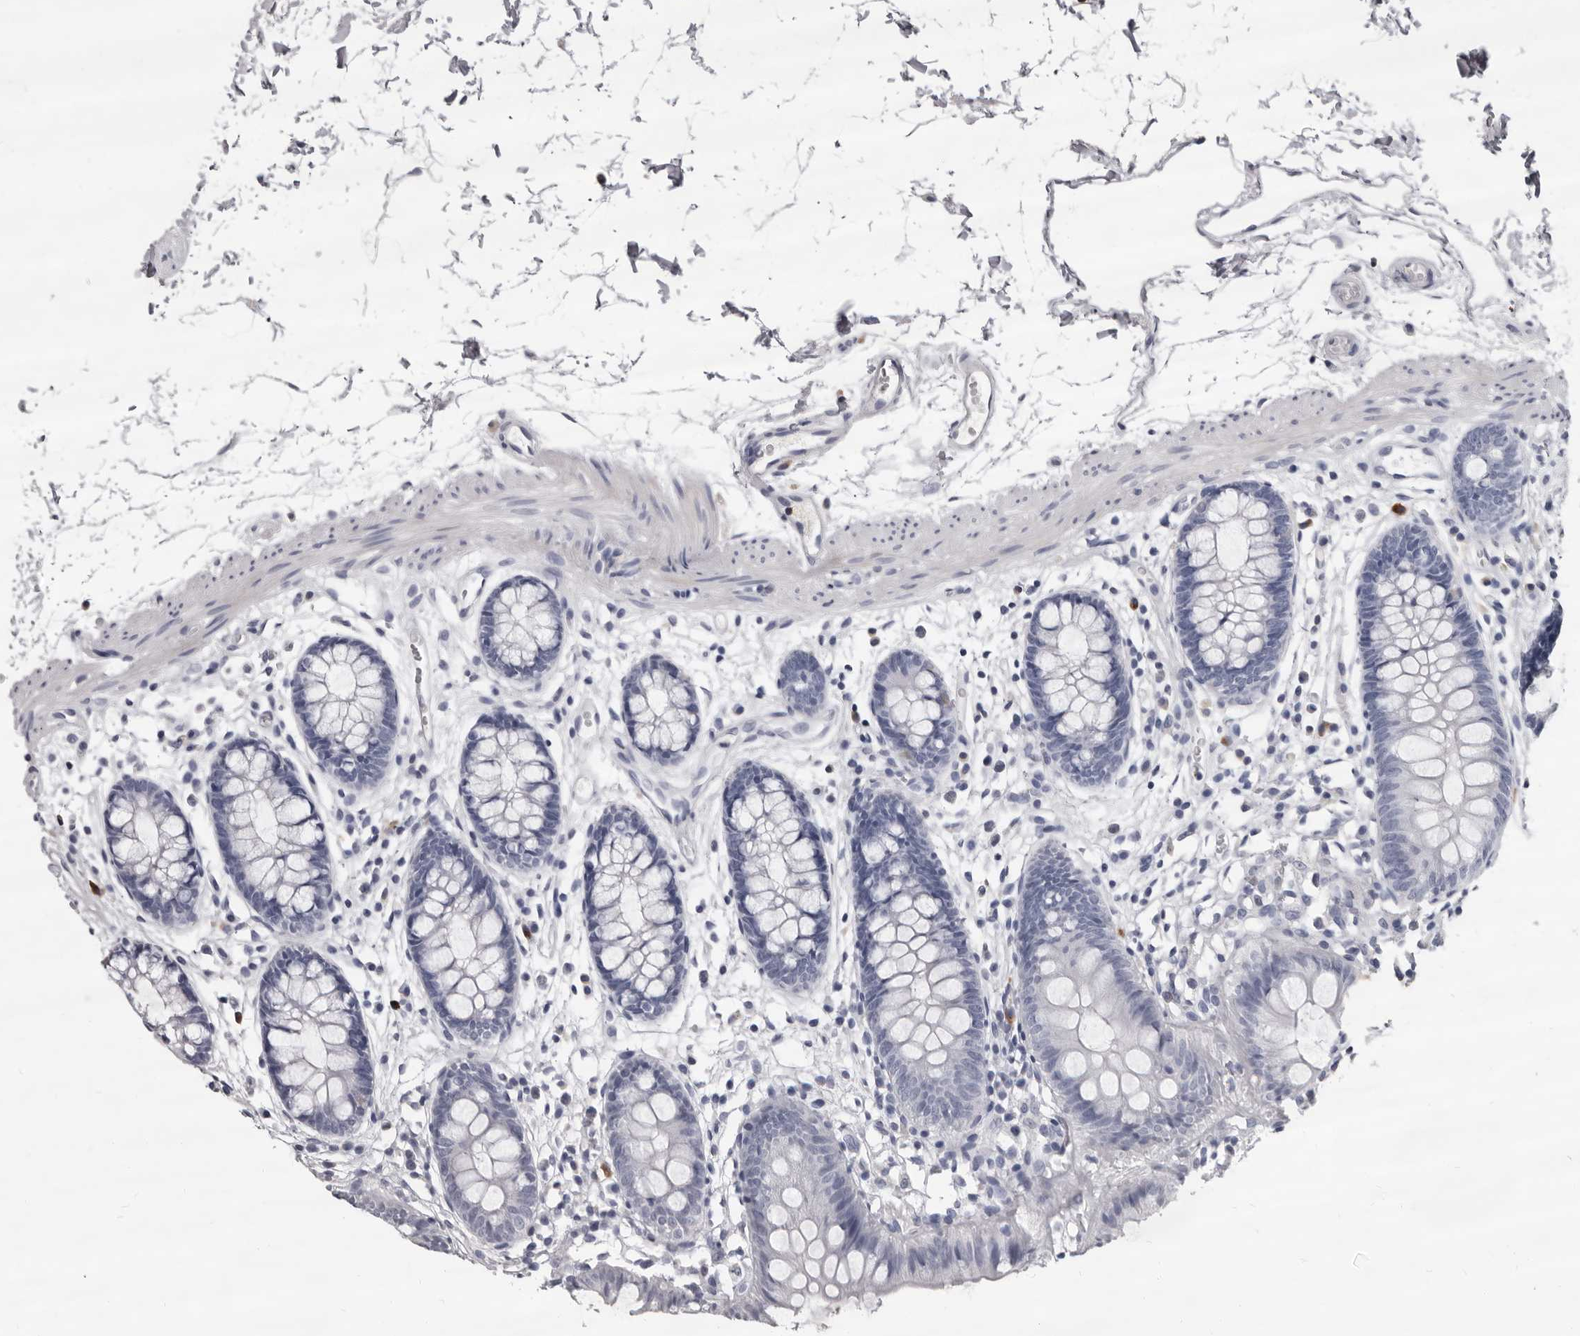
{"staining": {"intensity": "negative", "quantity": "none", "location": "none"}, "tissue": "colon", "cell_type": "Endothelial cells", "image_type": "normal", "snomed": [{"axis": "morphology", "description": "Normal tissue, NOS"}, {"axis": "topography", "description": "Colon"}], "caption": "This is an immunohistochemistry (IHC) micrograph of benign colon. There is no staining in endothelial cells.", "gene": "GZMH", "patient": {"sex": "male", "age": 56}}